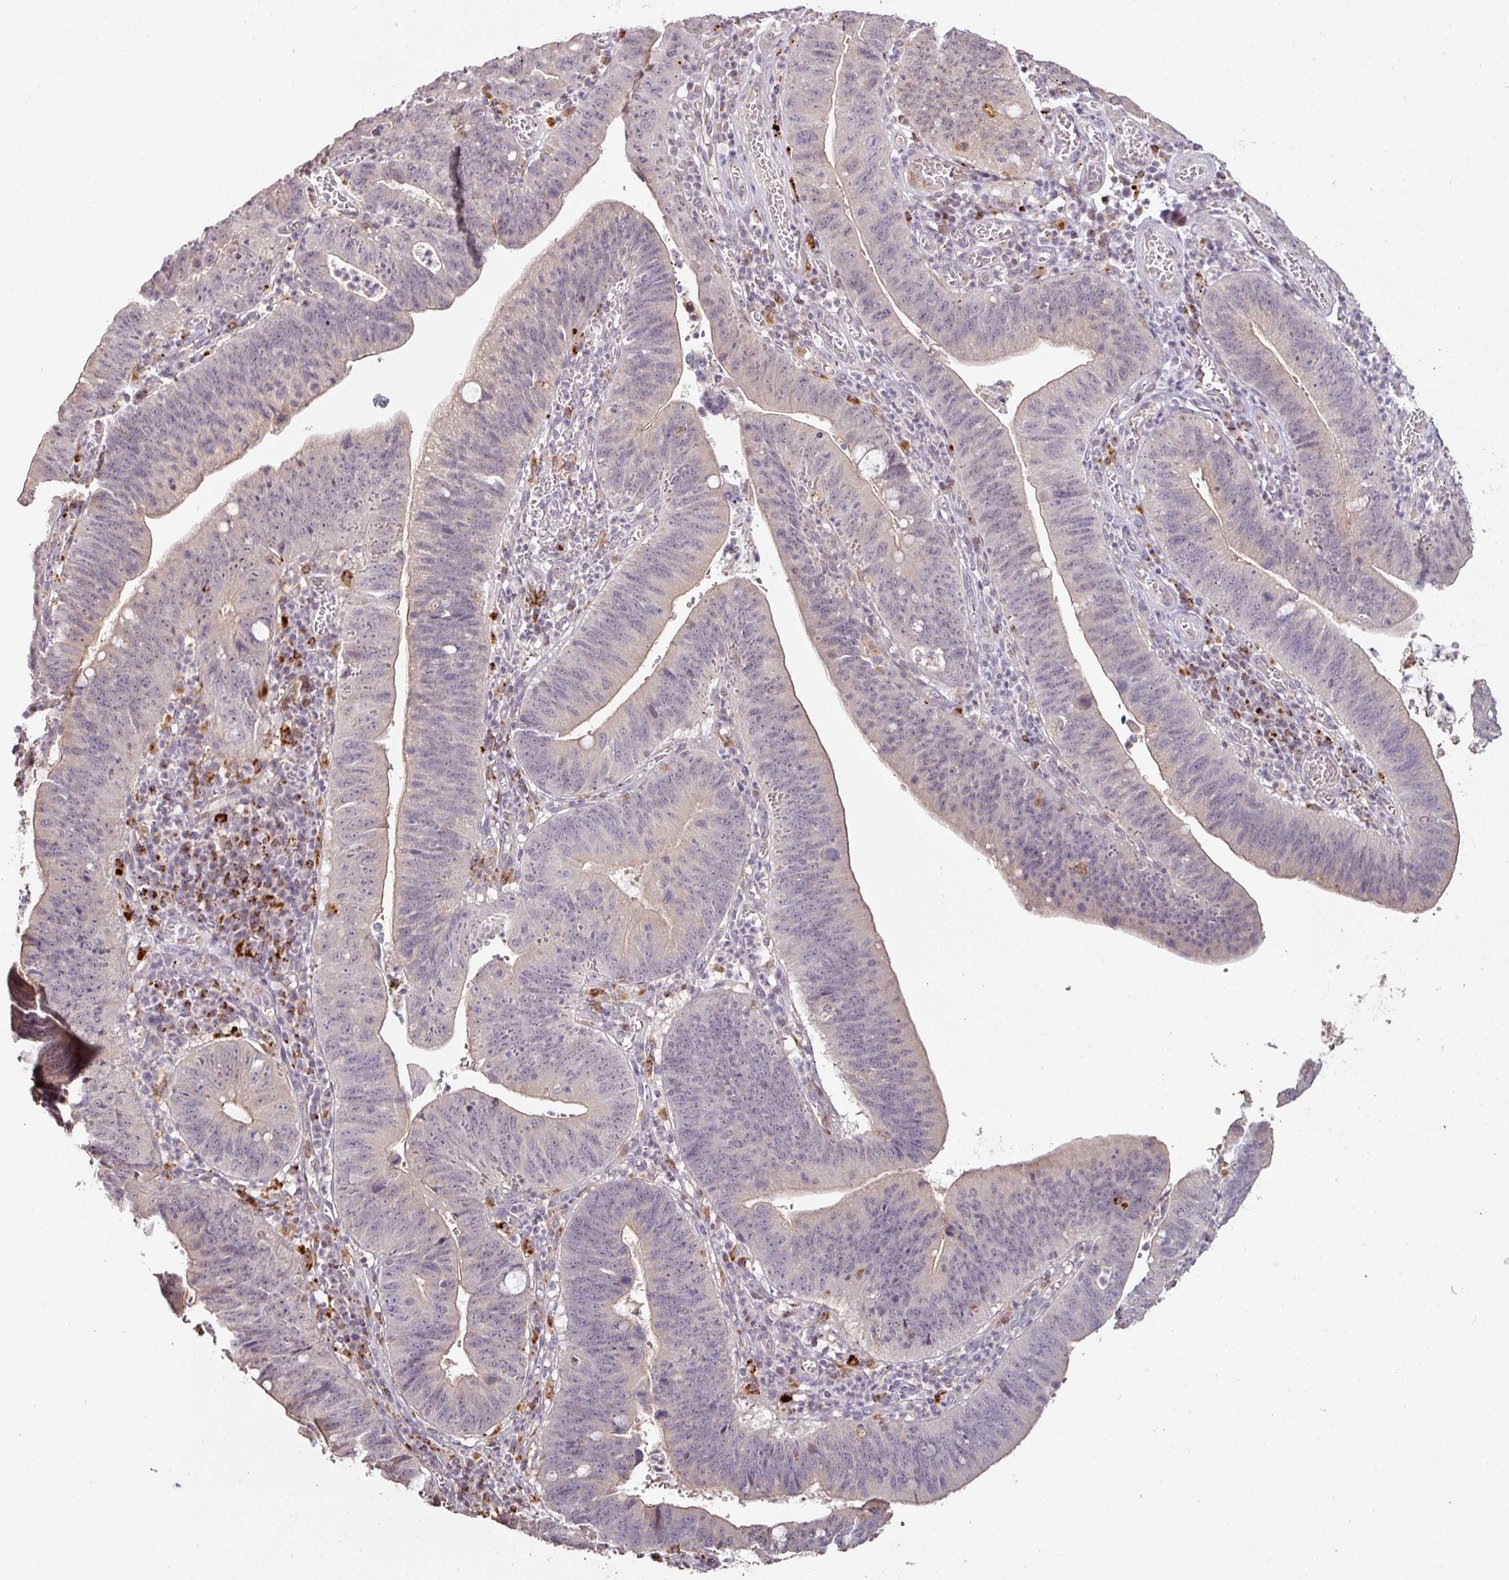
{"staining": {"intensity": "negative", "quantity": "none", "location": "none"}, "tissue": "stomach cancer", "cell_type": "Tumor cells", "image_type": "cancer", "snomed": [{"axis": "morphology", "description": "Adenocarcinoma, NOS"}, {"axis": "topography", "description": "Stomach"}], "caption": "Tumor cells show no significant positivity in stomach cancer (adenocarcinoma).", "gene": "CXCR5", "patient": {"sex": "male", "age": 59}}